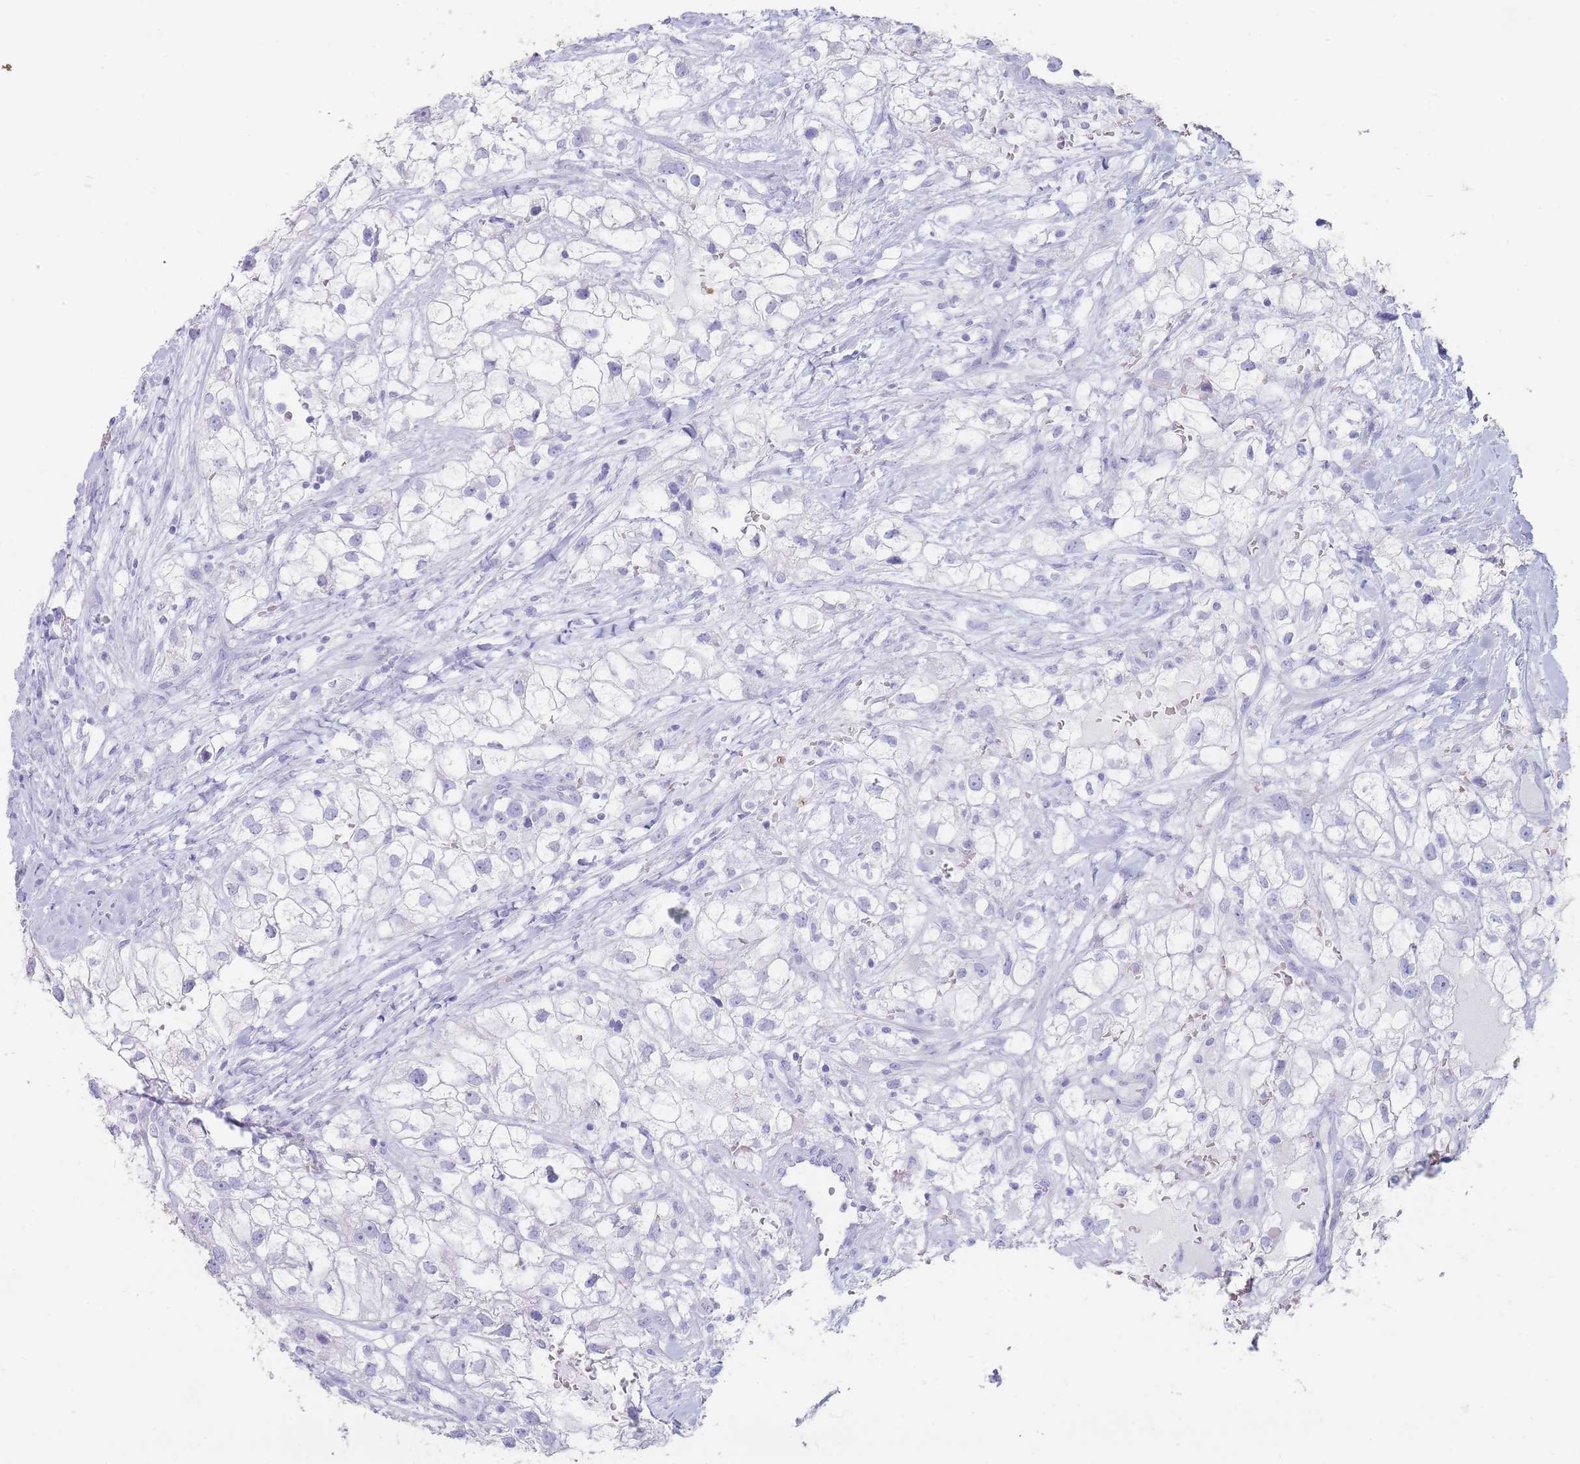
{"staining": {"intensity": "negative", "quantity": "none", "location": "none"}, "tissue": "renal cancer", "cell_type": "Tumor cells", "image_type": "cancer", "snomed": [{"axis": "morphology", "description": "Adenocarcinoma, NOS"}, {"axis": "topography", "description": "Kidney"}], "caption": "A micrograph of human renal cancer (adenocarcinoma) is negative for staining in tumor cells. (DAB IHC, high magnification).", "gene": "HBG2", "patient": {"sex": "male", "age": 59}}